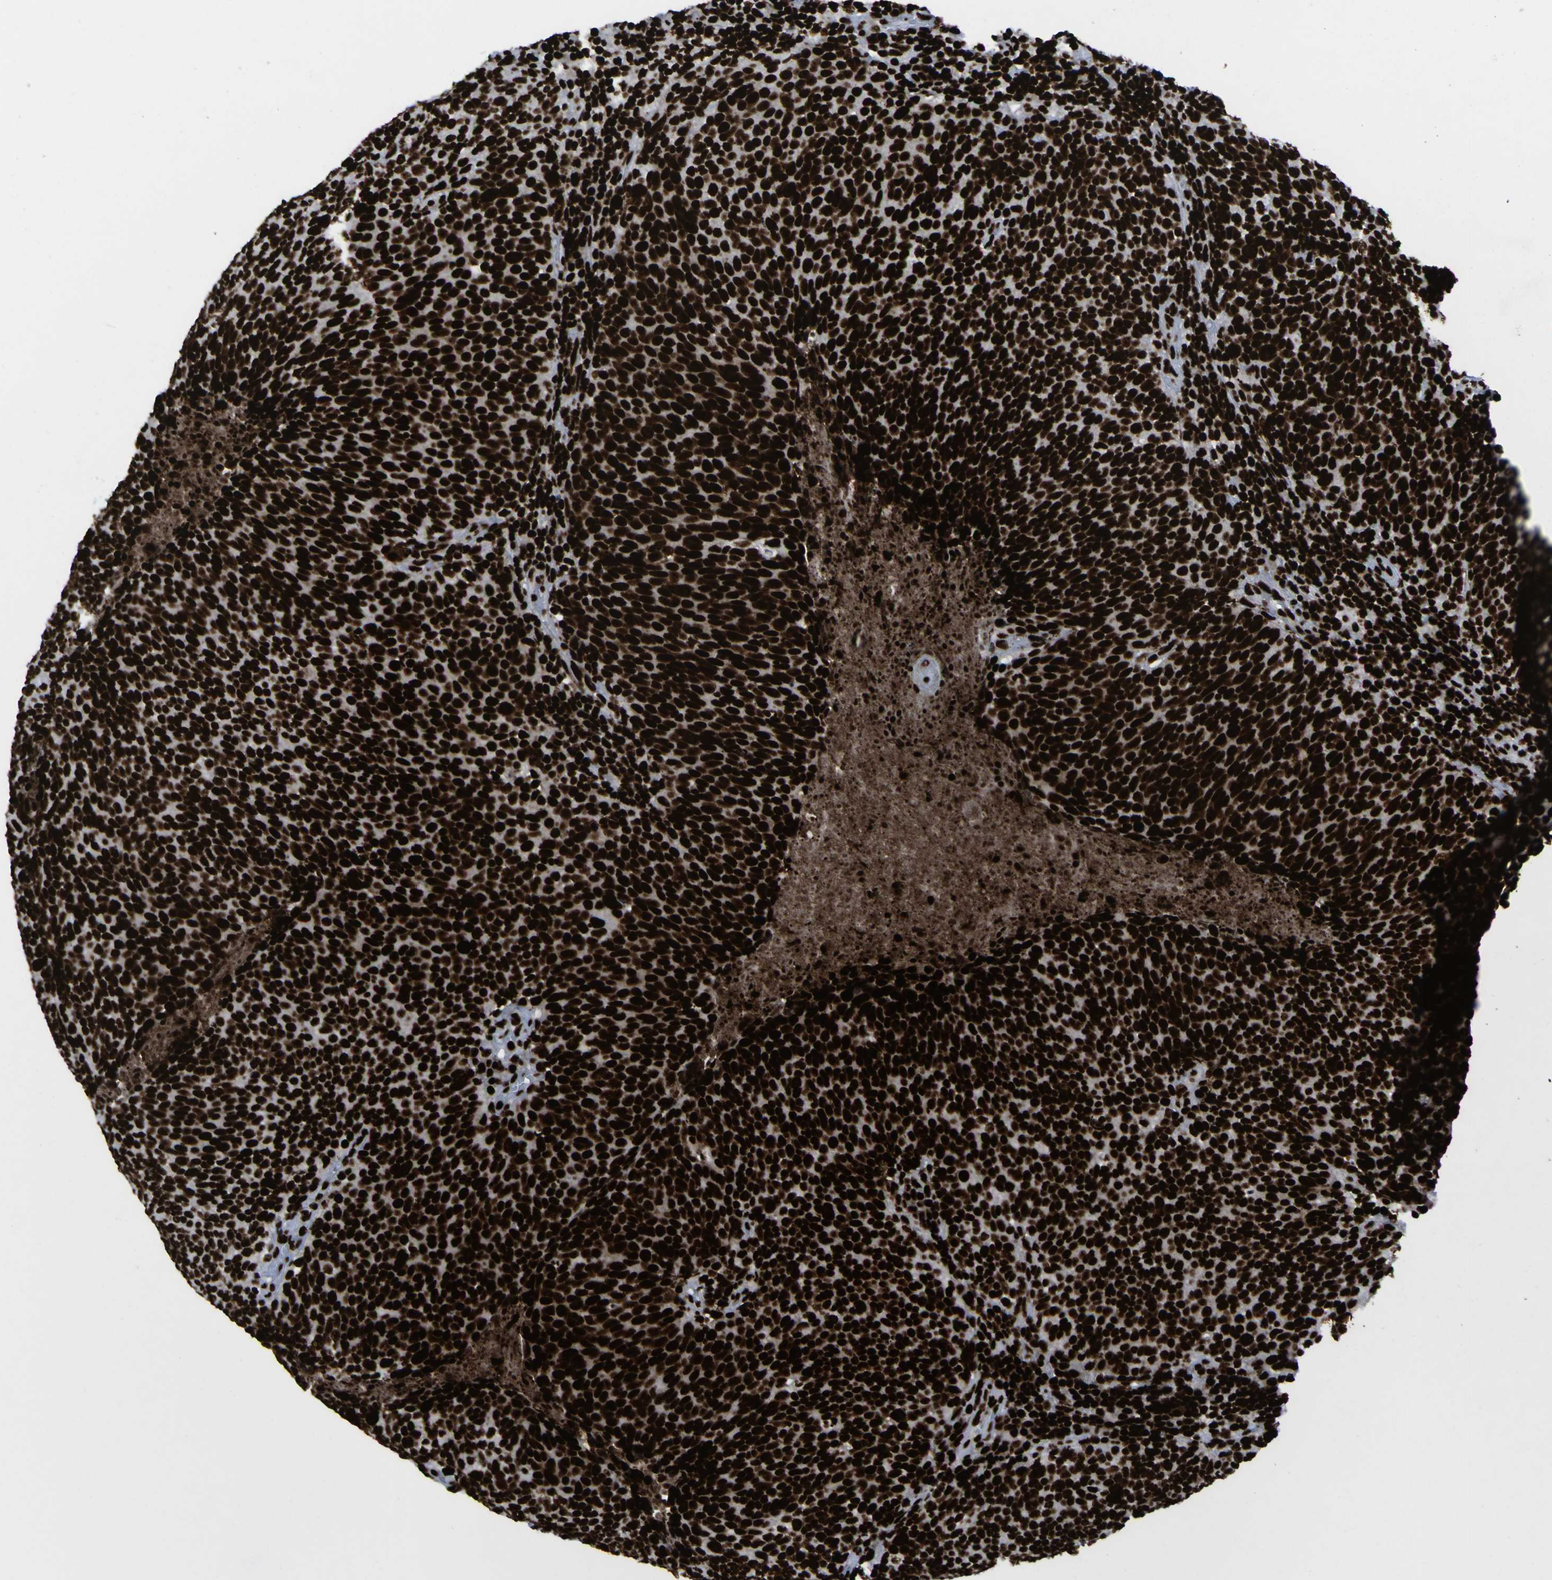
{"staining": {"intensity": "strong", "quantity": ">75%", "location": "nuclear"}, "tissue": "head and neck cancer", "cell_type": "Tumor cells", "image_type": "cancer", "snomed": [{"axis": "morphology", "description": "Squamous cell carcinoma, NOS"}, {"axis": "morphology", "description": "Squamous cell carcinoma, metastatic, NOS"}, {"axis": "topography", "description": "Lymph node"}, {"axis": "topography", "description": "Head-Neck"}], "caption": "IHC (DAB (3,3'-diaminobenzidine)) staining of human head and neck cancer (squamous cell carcinoma) exhibits strong nuclear protein positivity in about >75% of tumor cells.", "gene": "NPM1", "patient": {"sex": "male", "age": 62}}